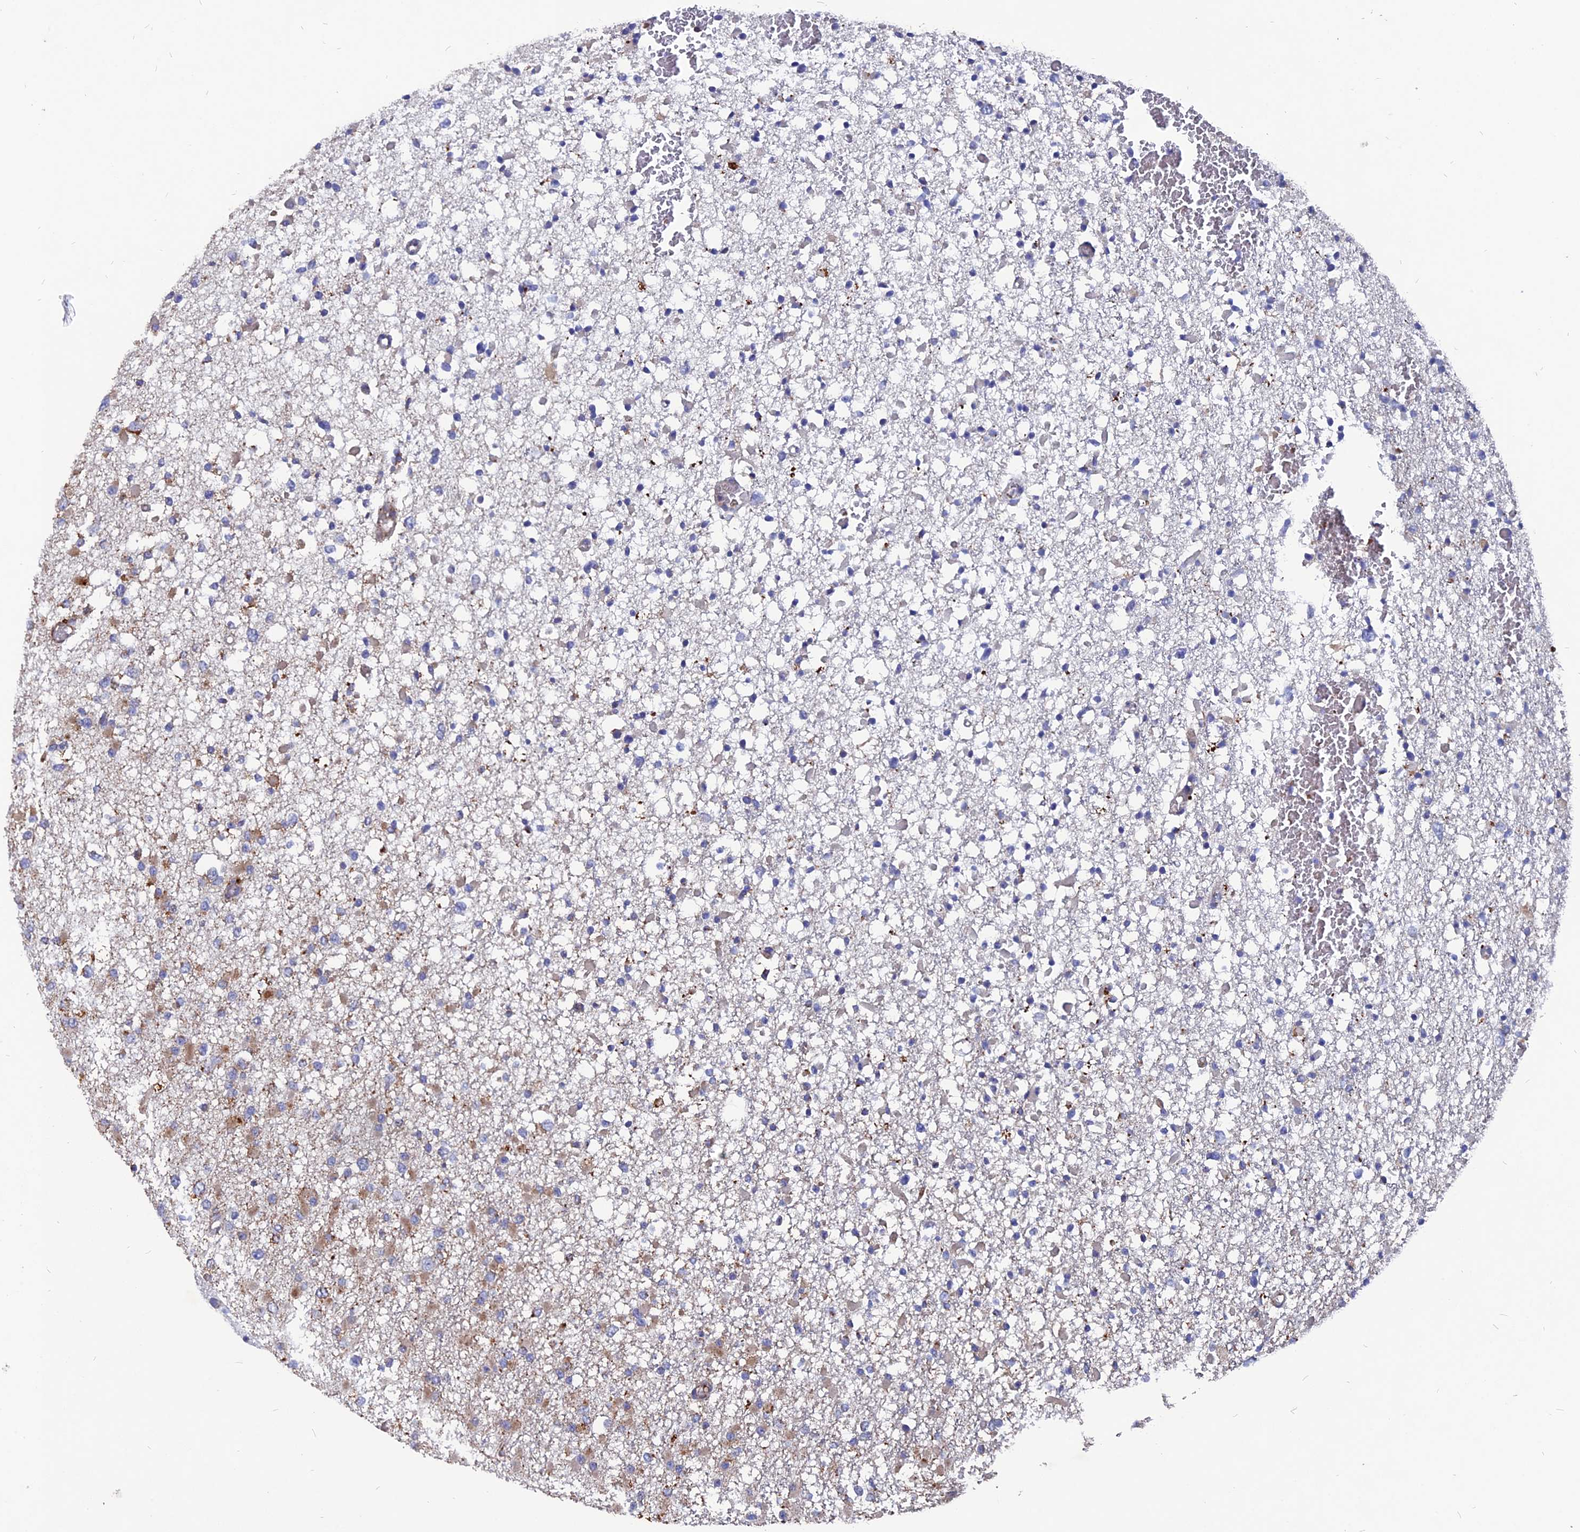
{"staining": {"intensity": "weak", "quantity": "25%-75%", "location": "cytoplasmic/membranous"}, "tissue": "glioma", "cell_type": "Tumor cells", "image_type": "cancer", "snomed": [{"axis": "morphology", "description": "Glioma, malignant, Low grade"}, {"axis": "topography", "description": "Brain"}], "caption": "Human malignant glioma (low-grade) stained with a protein marker shows weak staining in tumor cells.", "gene": "TGFA", "patient": {"sex": "female", "age": 22}}